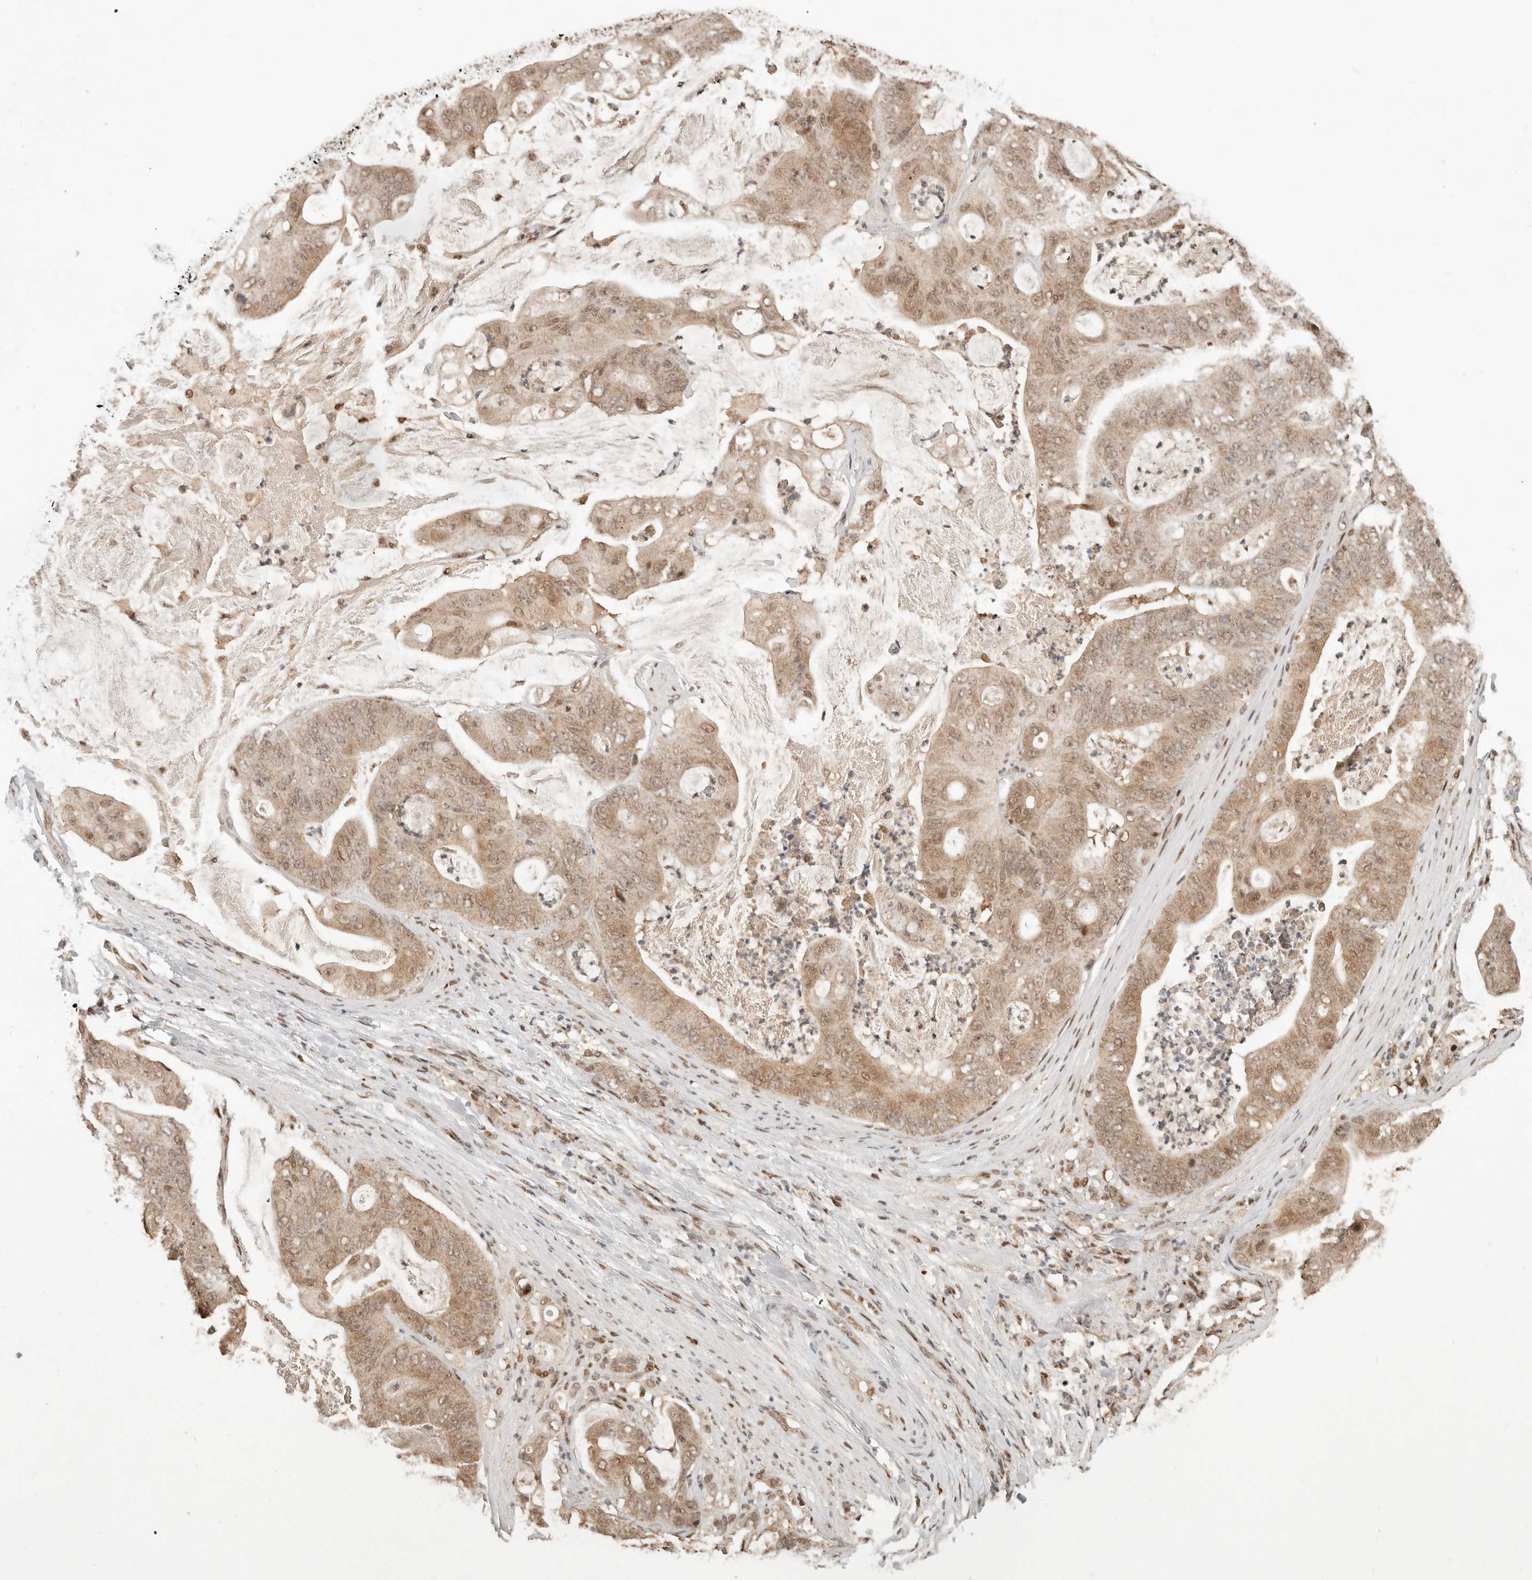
{"staining": {"intensity": "moderate", "quantity": ">75%", "location": "cytoplasmic/membranous"}, "tissue": "stomach cancer", "cell_type": "Tumor cells", "image_type": "cancer", "snomed": [{"axis": "morphology", "description": "Adenocarcinoma, NOS"}, {"axis": "topography", "description": "Stomach"}], "caption": "Protein analysis of stomach cancer tissue demonstrates moderate cytoplasmic/membranous positivity in about >75% of tumor cells.", "gene": "NPAS2", "patient": {"sex": "female", "age": 73}}